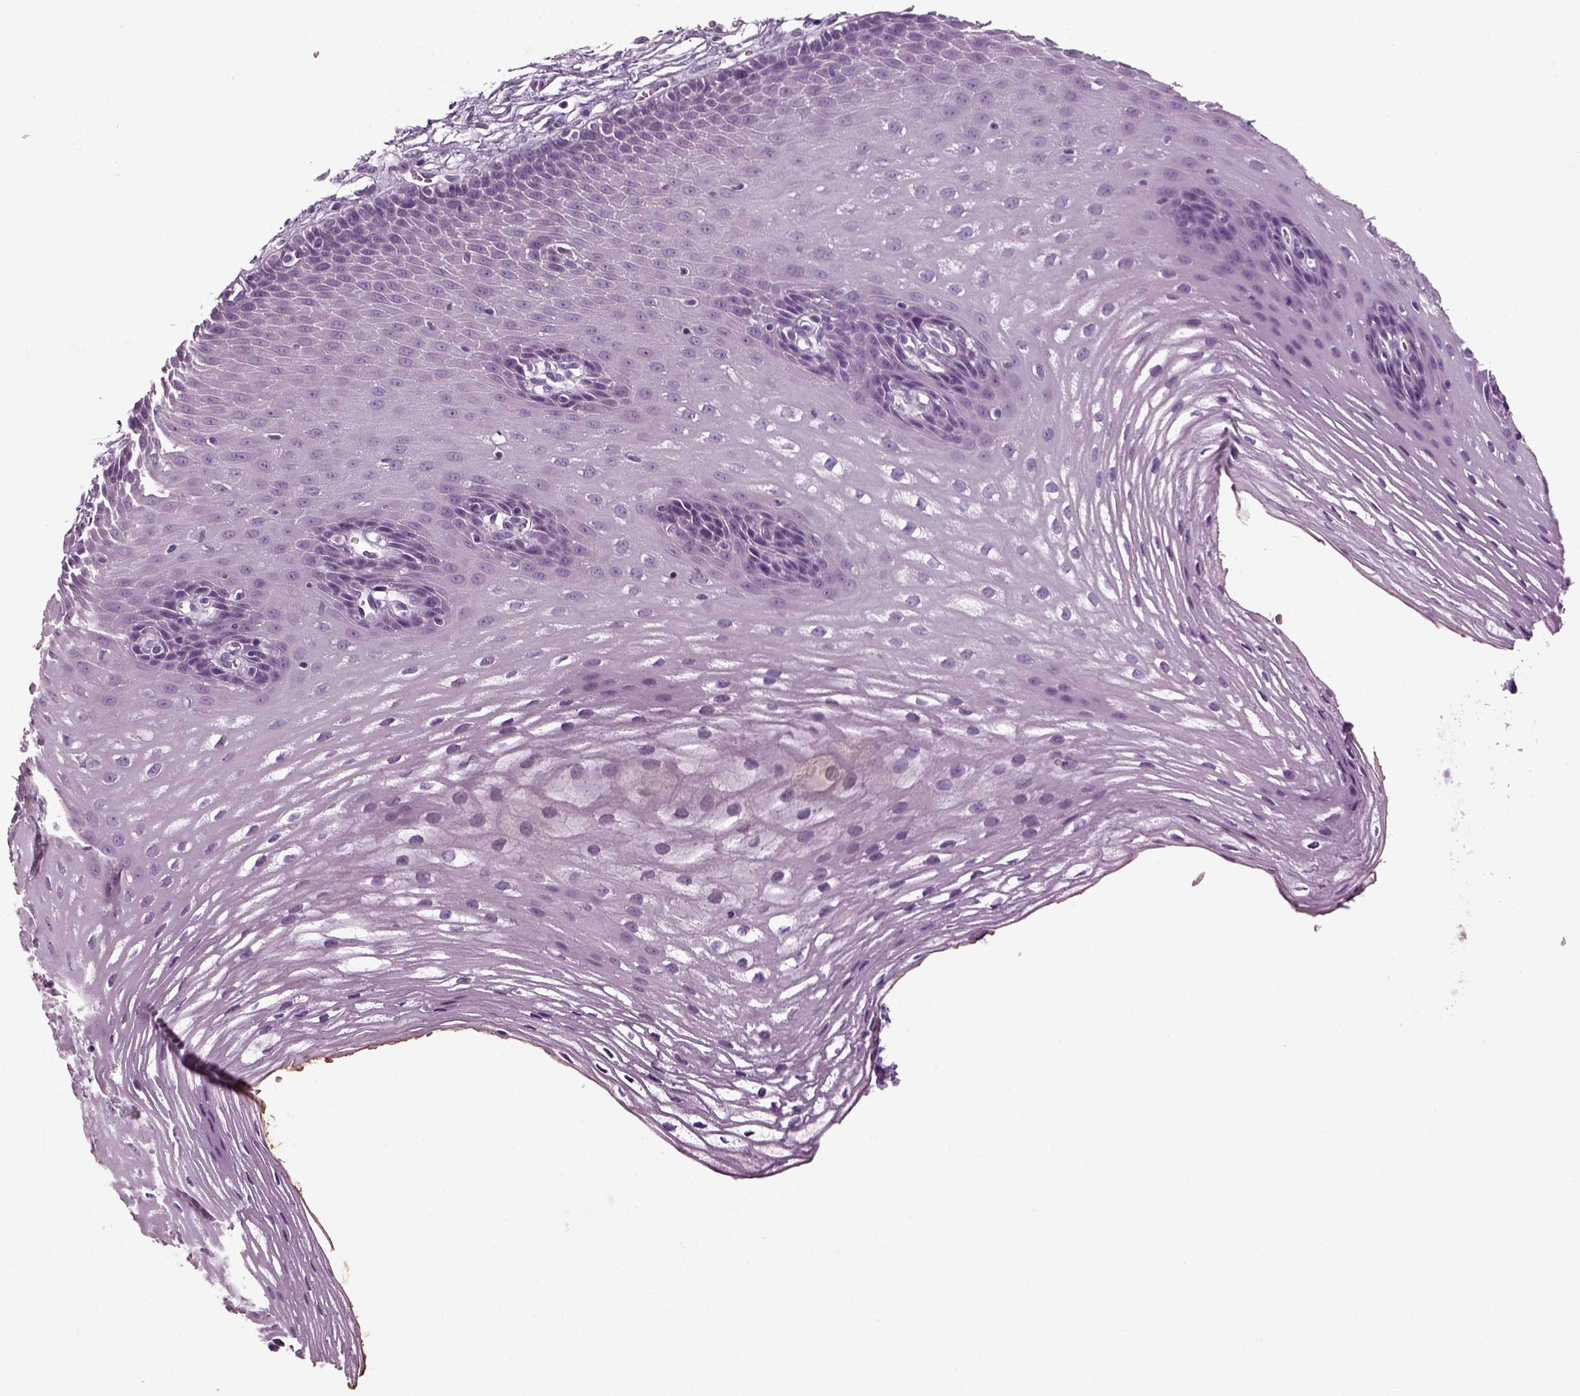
{"staining": {"intensity": "negative", "quantity": "none", "location": "none"}, "tissue": "esophagus", "cell_type": "Squamous epithelial cells", "image_type": "normal", "snomed": [{"axis": "morphology", "description": "Normal tissue, NOS"}, {"axis": "topography", "description": "Esophagus"}], "caption": "A high-resolution histopathology image shows immunohistochemistry (IHC) staining of benign esophagus, which displays no significant staining in squamous epithelial cells.", "gene": "DEFB118", "patient": {"sex": "male", "age": 72}}